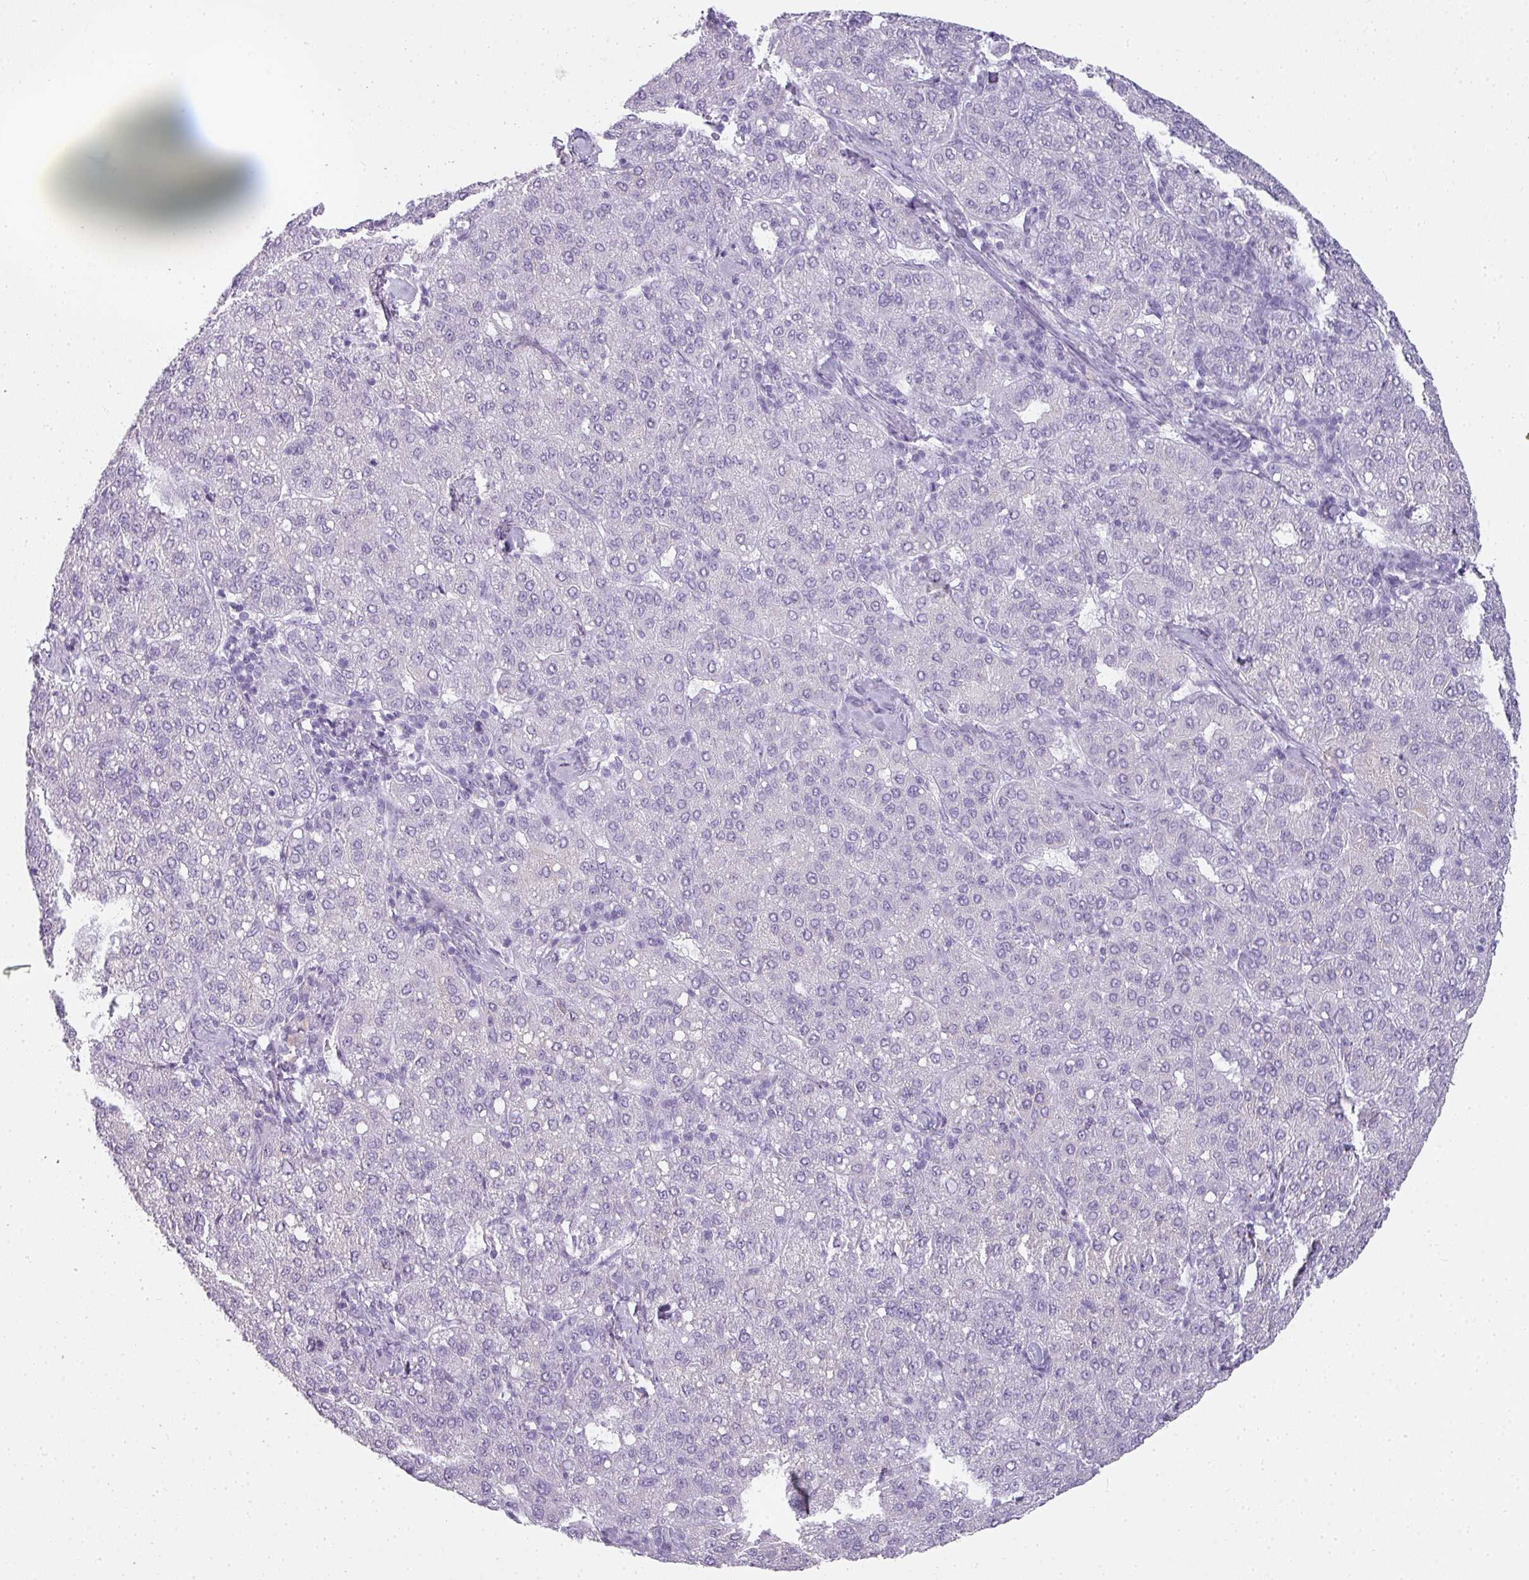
{"staining": {"intensity": "negative", "quantity": "none", "location": "none"}, "tissue": "liver cancer", "cell_type": "Tumor cells", "image_type": "cancer", "snomed": [{"axis": "morphology", "description": "Carcinoma, Hepatocellular, NOS"}, {"axis": "topography", "description": "Liver"}], "caption": "Tumor cells show no significant protein staining in liver cancer. Brightfield microscopy of immunohistochemistry stained with DAB (3,3'-diaminobenzidine) (brown) and hematoxylin (blue), captured at high magnification.", "gene": "RBMY1F", "patient": {"sex": "male", "age": 65}}